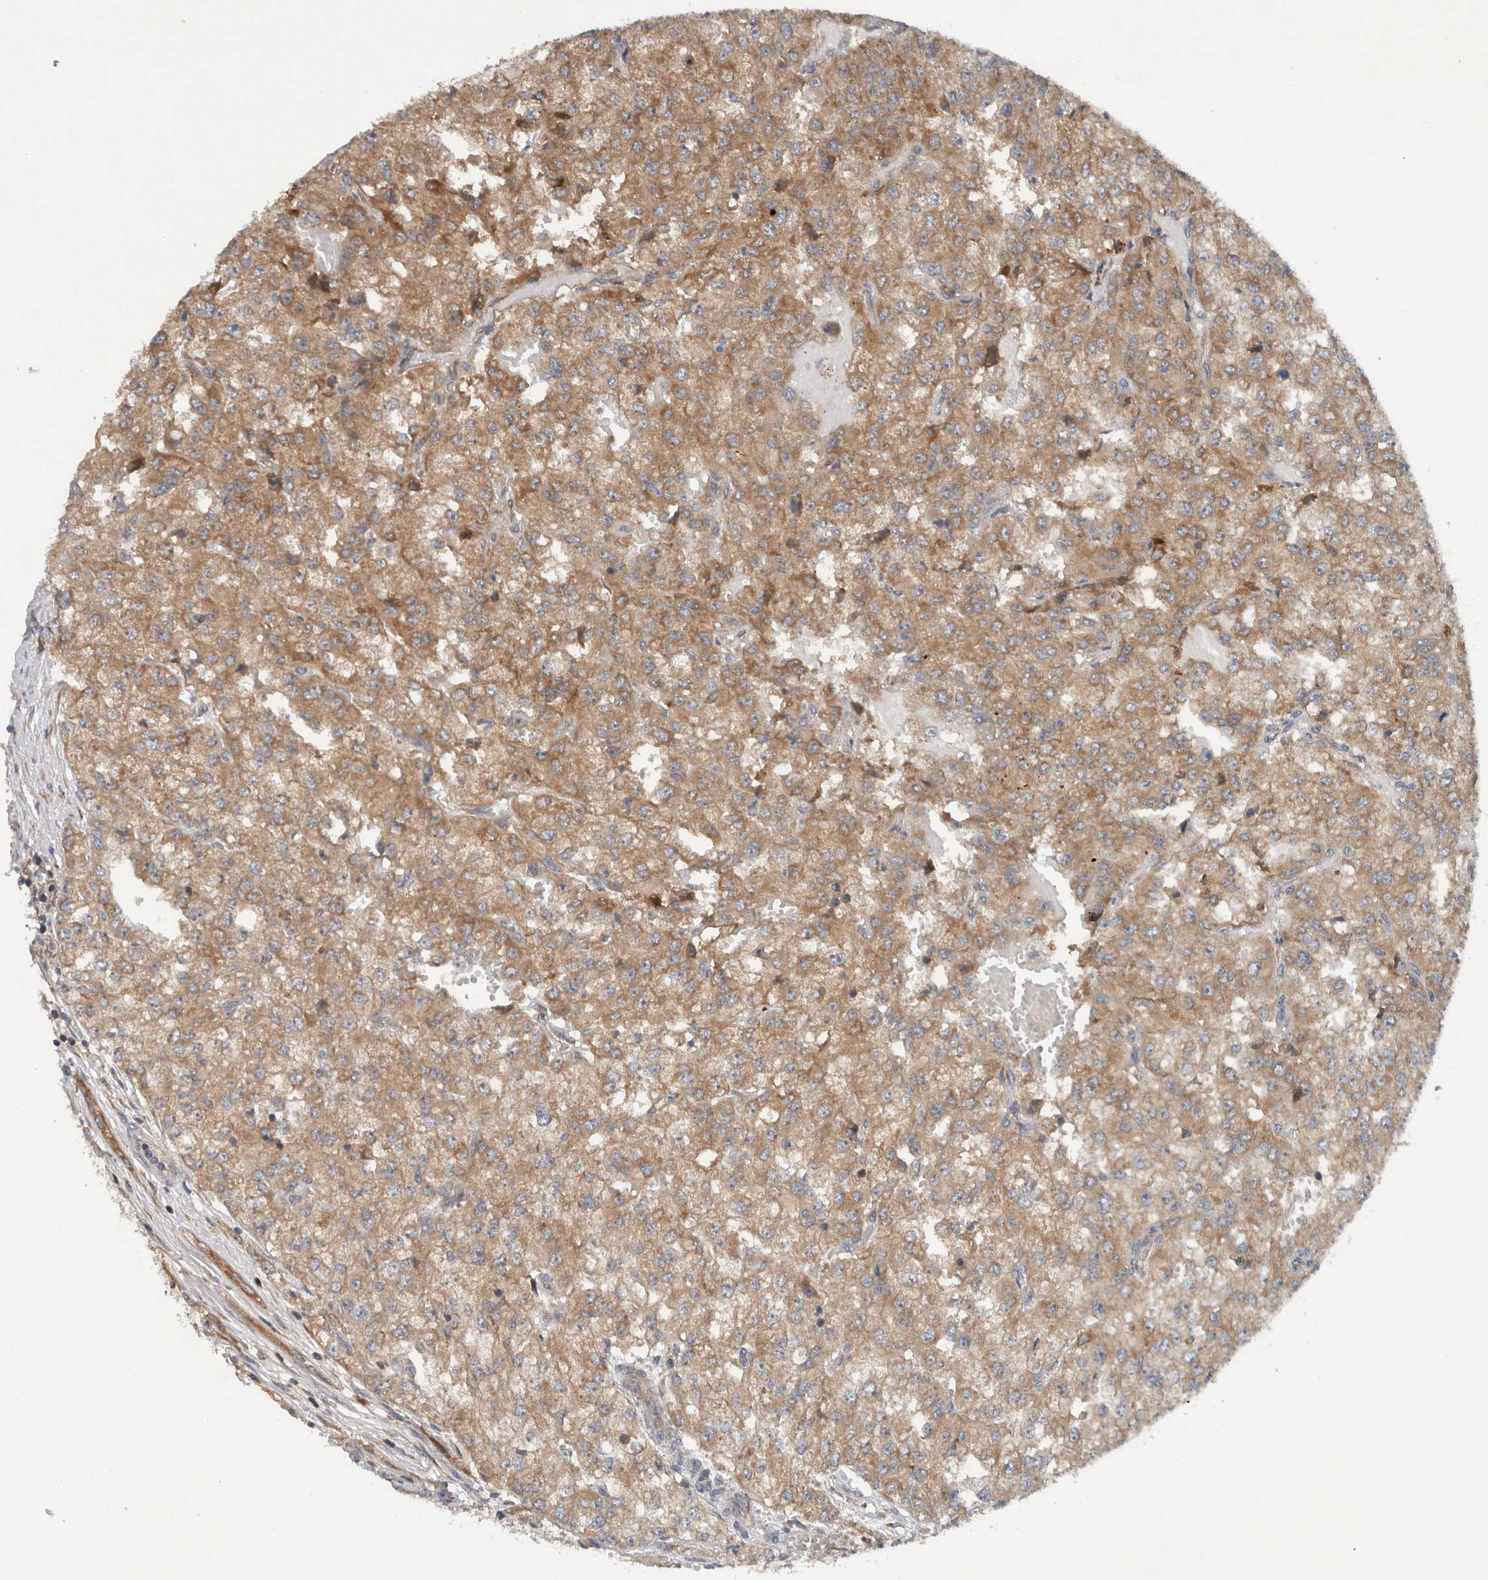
{"staining": {"intensity": "moderate", "quantity": ">75%", "location": "cytoplasmic/membranous"}, "tissue": "renal cancer", "cell_type": "Tumor cells", "image_type": "cancer", "snomed": [{"axis": "morphology", "description": "Adenocarcinoma, NOS"}, {"axis": "topography", "description": "Kidney"}], "caption": "A photomicrograph of human renal cancer (adenocarcinoma) stained for a protein displays moderate cytoplasmic/membranous brown staining in tumor cells.", "gene": "PDCD2", "patient": {"sex": "female", "age": 54}}